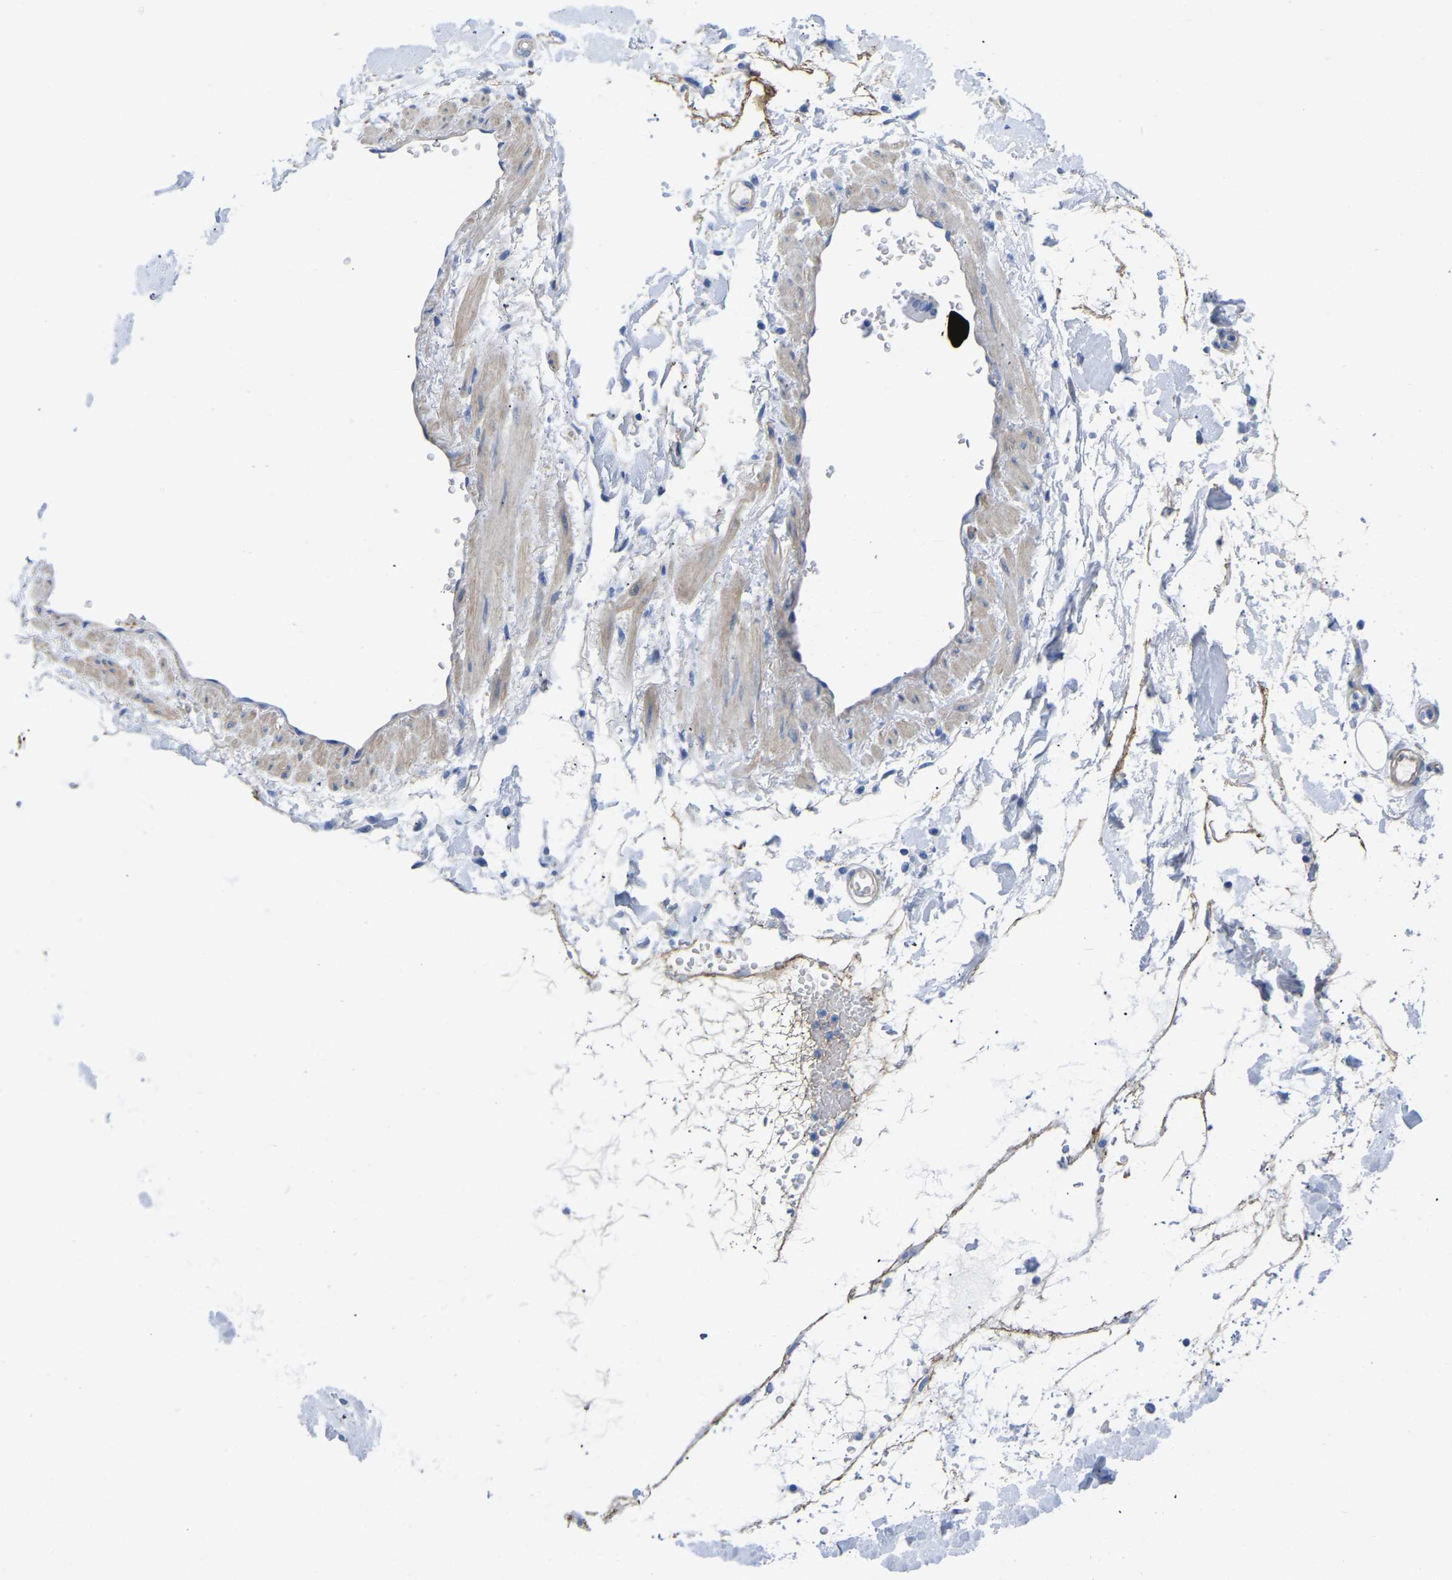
{"staining": {"intensity": "negative", "quantity": "none", "location": "none"}, "tissue": "adipose tissue", "cell_type": "Adipocytes", "image_type": "normal", "snomed": [{"axis": "morphology", "description": "Normal tissue, NOS"}, {"axis": "morphology", "description": "Adenocarcinoma, NOS"}, {"axis": "topography", "description": "Duodenum"}, {"axis": "topography", "description": "Peripheral nerve tissue"}], "caption": "An immunohistochemistry (IHC) image of unremarkable adipose tissue is shown. There is no staining in adipocytes of adipose tissue. Brightfield microscopy of IHC stained with DAB (3,3'-diaminobenzidine) (brown) and hematoxylin (blue), captured at high magnification.", "gene": "UPK3A", "patient": {"sex": "female", "age": 60}}